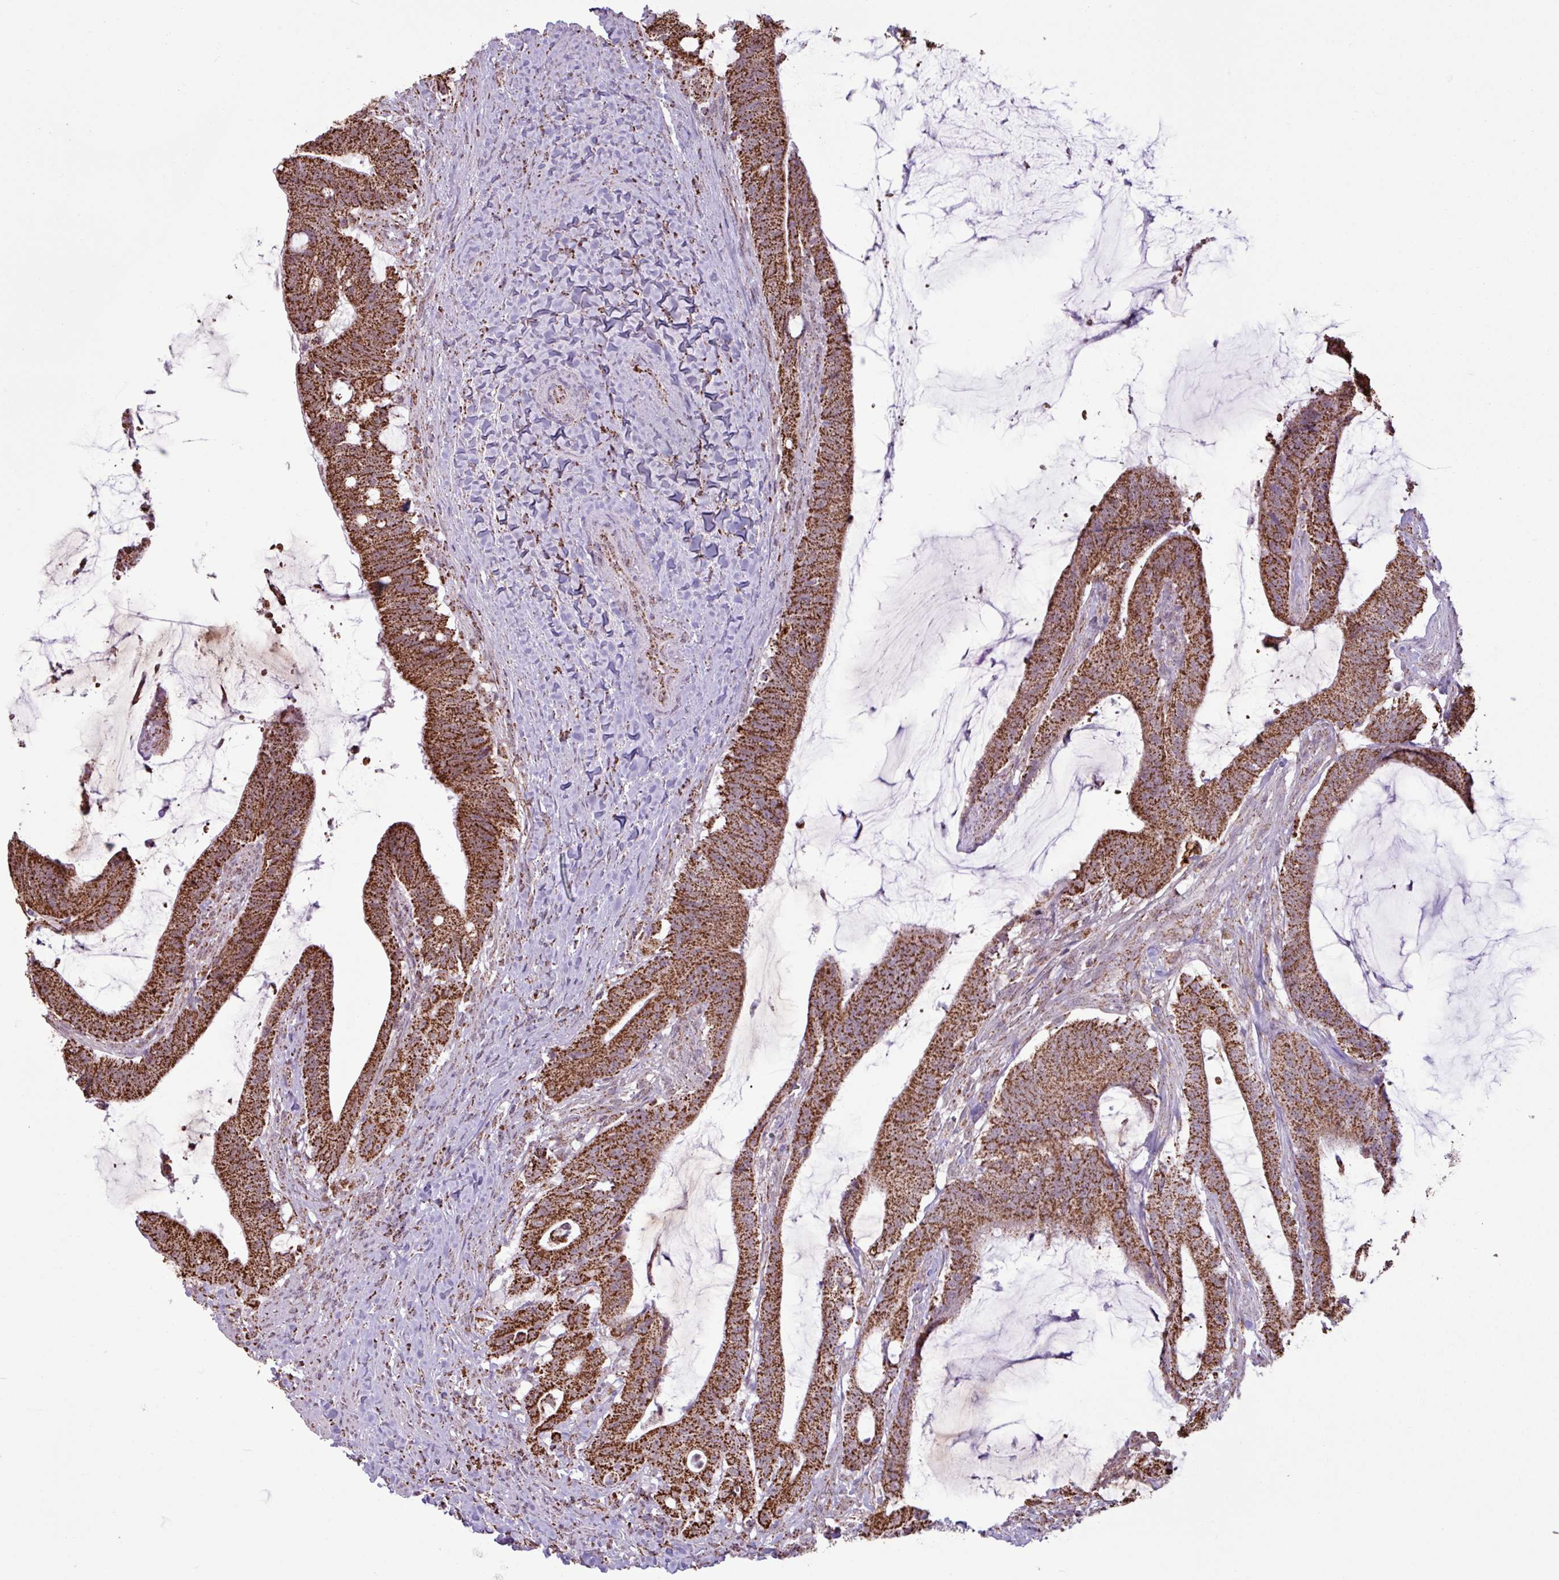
{"staining": {"intensity": "strong", "quantity": ">75%", "location": "cytoplasmic/membranous"}, "tissue": "colorectal cancer", "cell_type": "Tumor cells", "image_type": "cancer", "snomed": [{"axis": "morphology", "description": "Adenocarcinoma, NOS"}, {"axis": "topography", "description": "Colon"}], "caption": "Brown immunohistochemical staining in human adenocarcinoma (colorectal) displays strong cytoplasmic/membranous staining in approximately >75% of tumor cells.", "gene": "ALG8", "patient": {"sex": "female", "age": 43}}